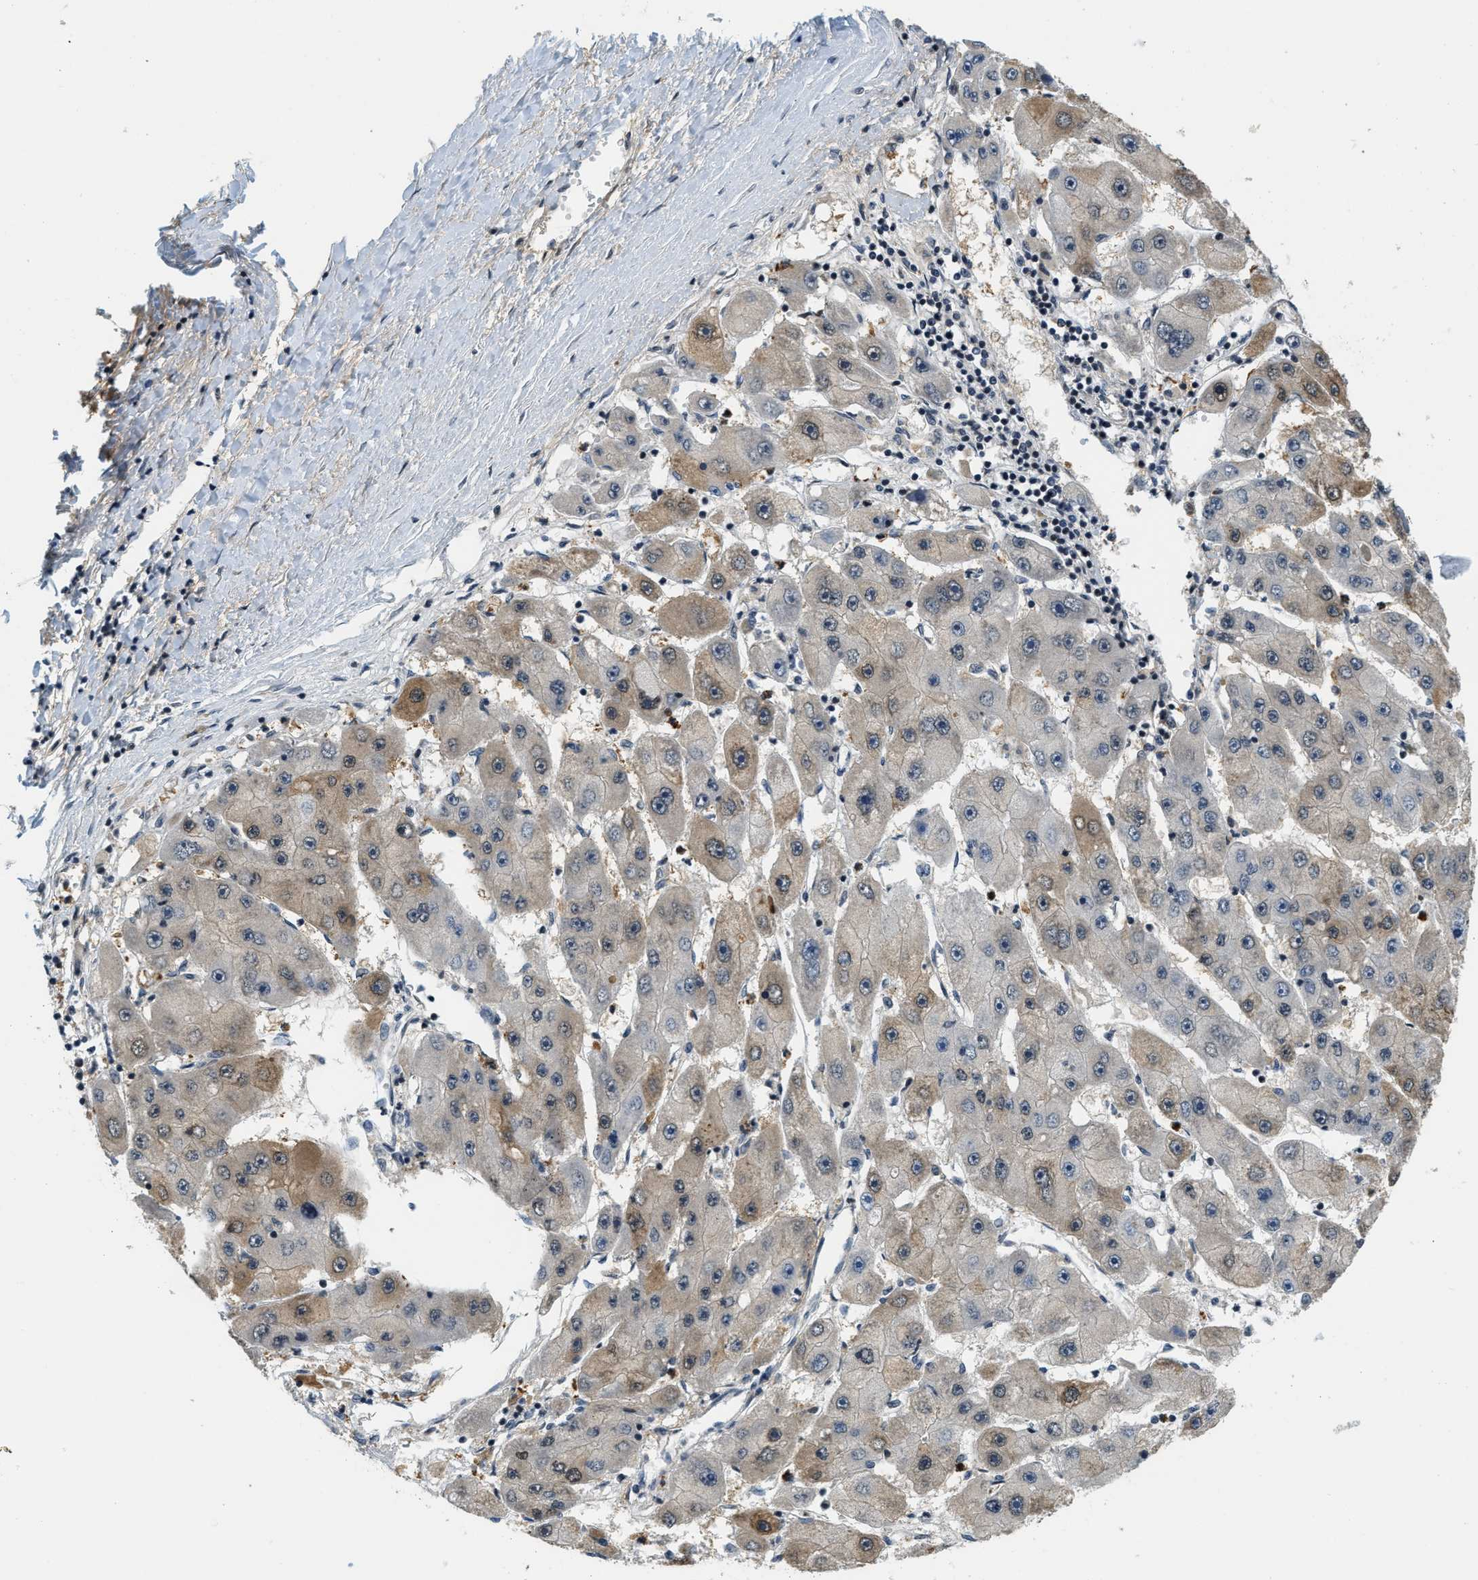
{"staining": {"intensity": "moderate", "quantity": "<25%", "location": "nuclear"}, "tissue": "liver cancer", "cell_type": "Tumor cells", "image_type": "cancer", "snomed": [{"axis": "morphology", "description": "Carcinoma, Hepatocellular, NOS"}, {"axis": "topography", "description": "Liver"}], "caption": "This photomicrograph exhibits immunohistochemistry staining of liver cancer (hepatocellular carcinoma), with low moderate nuclear positivity in about <25% of tumor cells.", "gene": "KMT2A", "patient": {"sex": "female", "age": 61}}